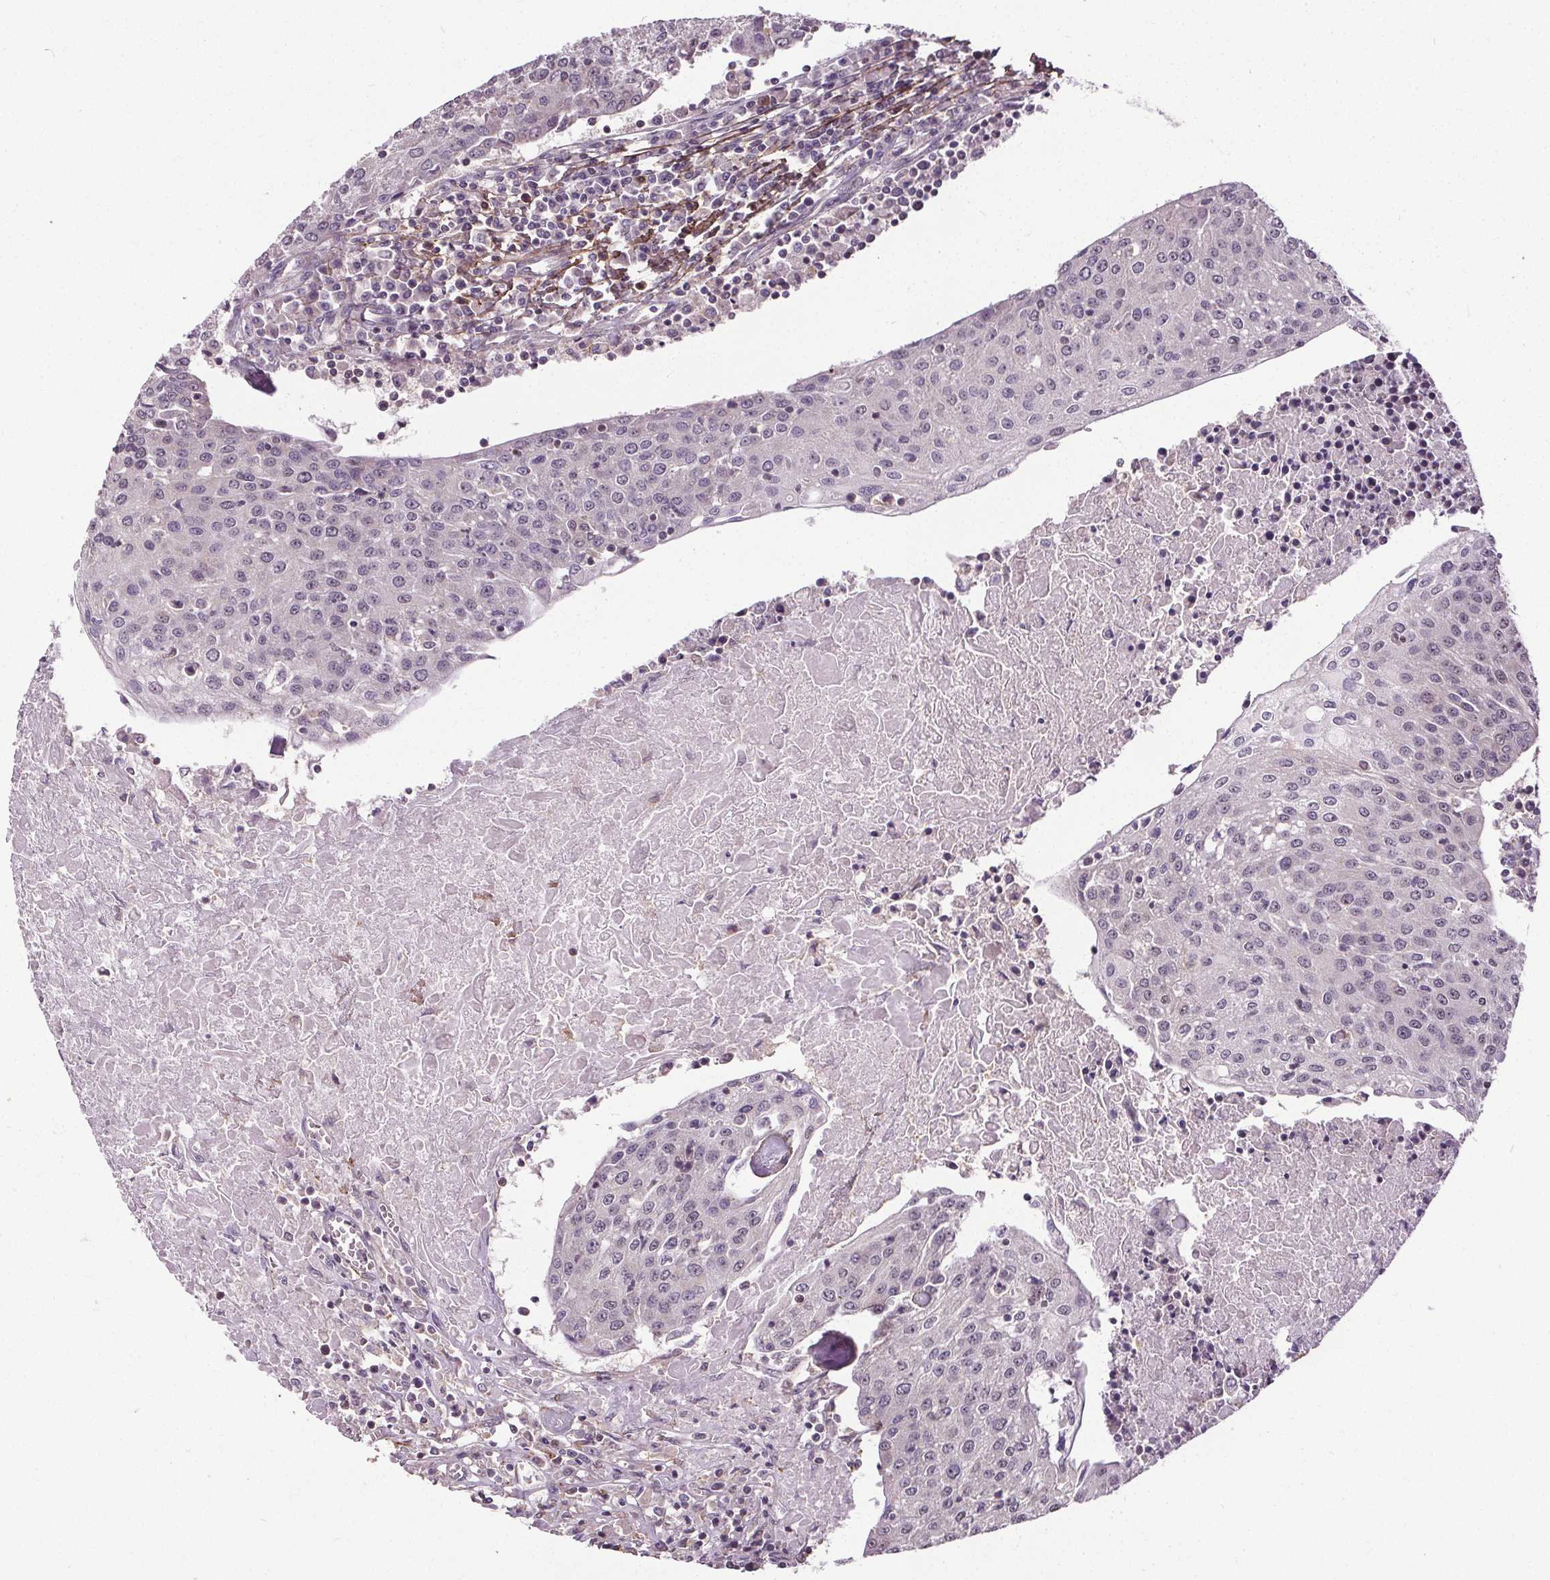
{"staining": {"intensity": "negative", "quantity": "none", "location": "none"}, "tissue": "urothelial cancer", "cell_type": "Tumor cells", "image_type": "cancer", "snomed": [{"axis": "morphology", "description": "Urothelial carcinoma, High grade"}, {"axis": "topography", "description": "Urinary bladder"}], "caption": "DAB immunohistochemical staining of high-grade urothelial carcinoma shows no significant positivity in tumor cells.", "gene": "KIAA0232", "patient": {"sex": "female", "age": 85}}